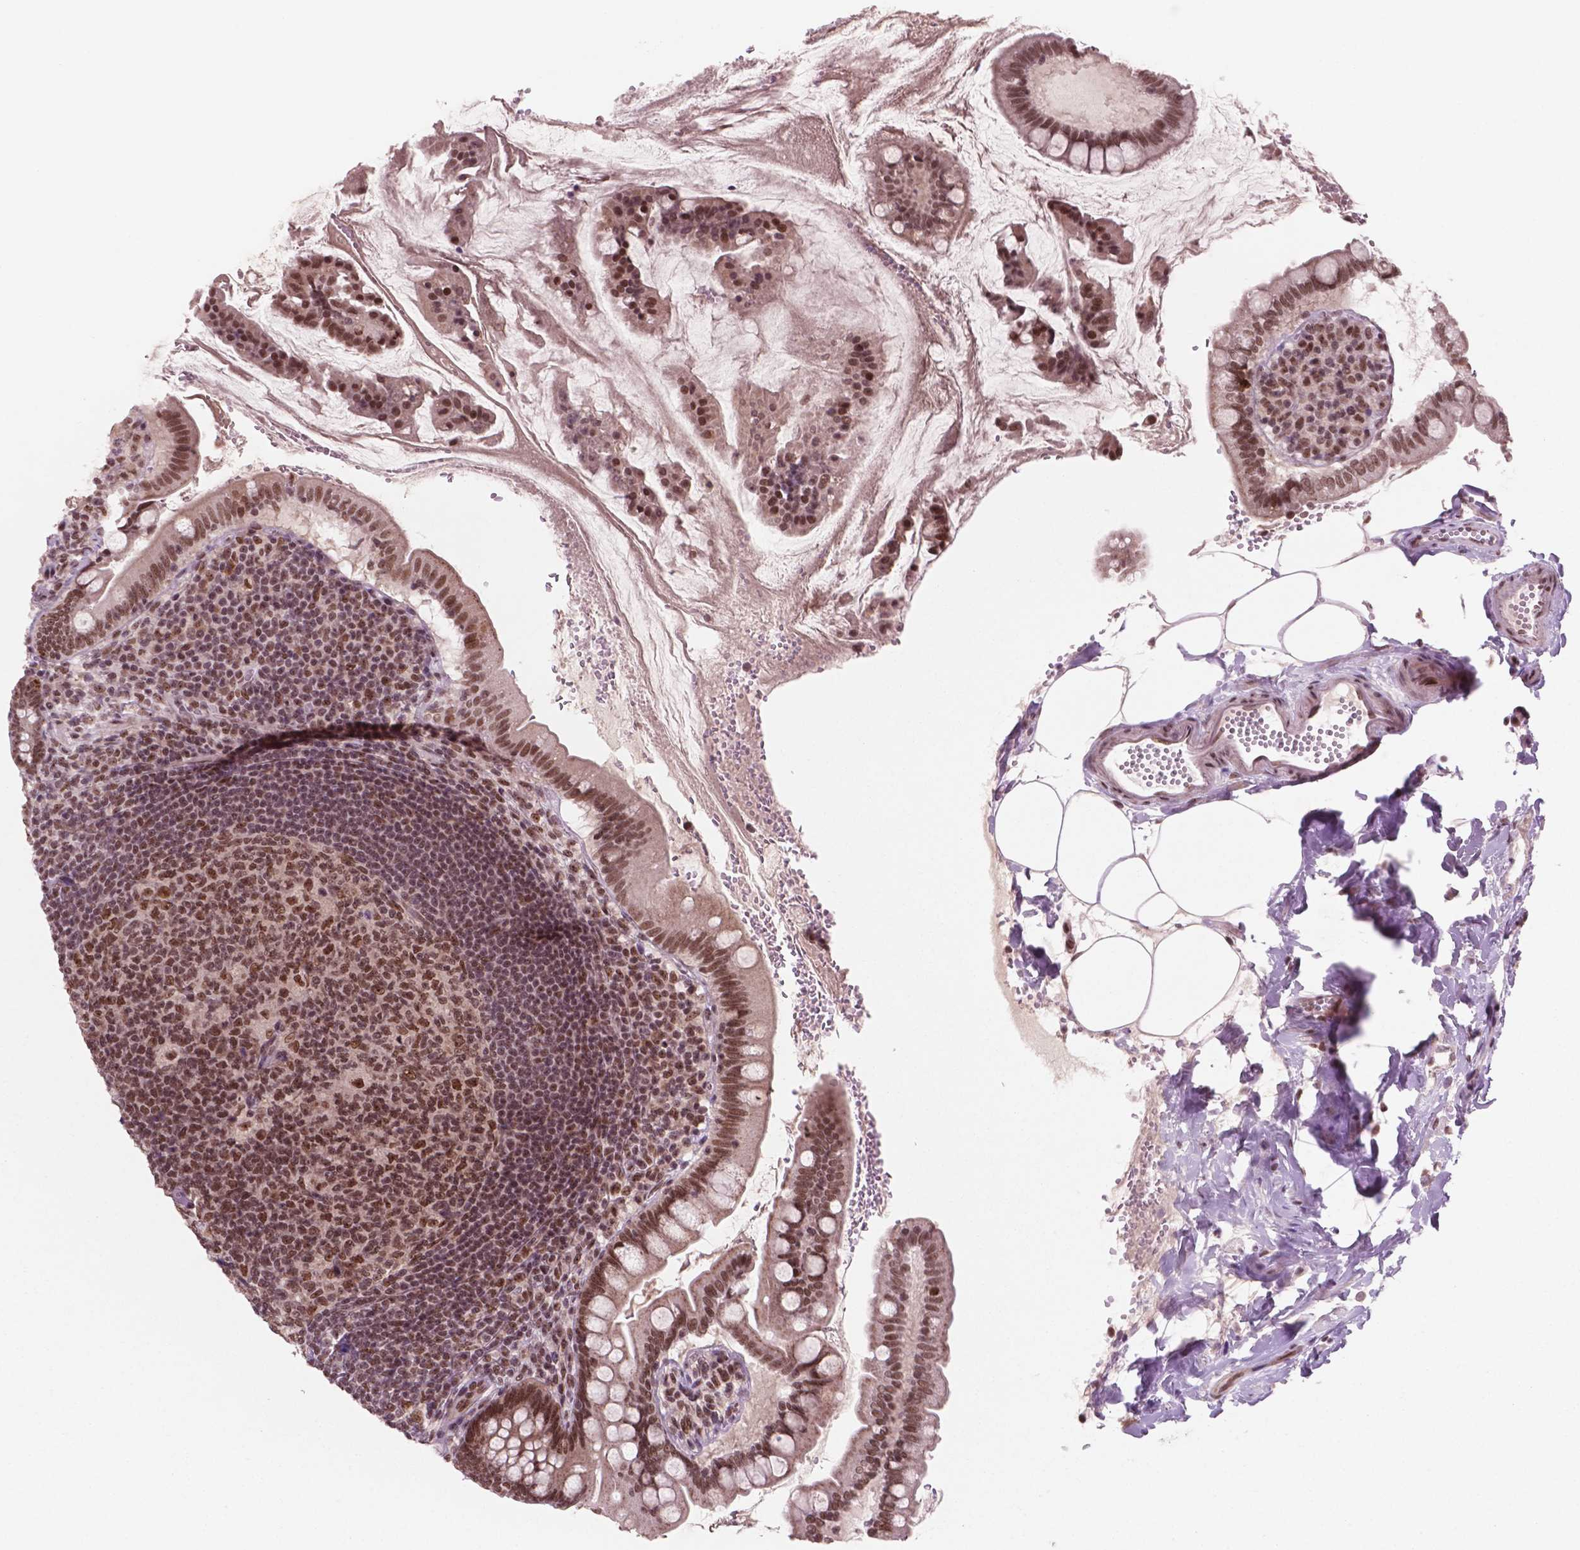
{"staining": {"intensity": "moderate", "quantity": ">75%", "location": "nuclear"}, "tissue": "small intestine", "cell_type": "Glandular cells", "image_type": "normal", "snomed": [{"axis": "morphology", "description": "Normal tissue, NOS"}, {"axis": "topography", "description": "Small intestine"}], "caption": "Glandular cells reveal medium levels of moderate nuclear positivity in about >75% of cells in normal human small intestine. Ihc stains the protein of interest in brown and the nuclei are stained blue.", "gene": "POLR2E", "patient": {"sex": "female", "age": 56}}